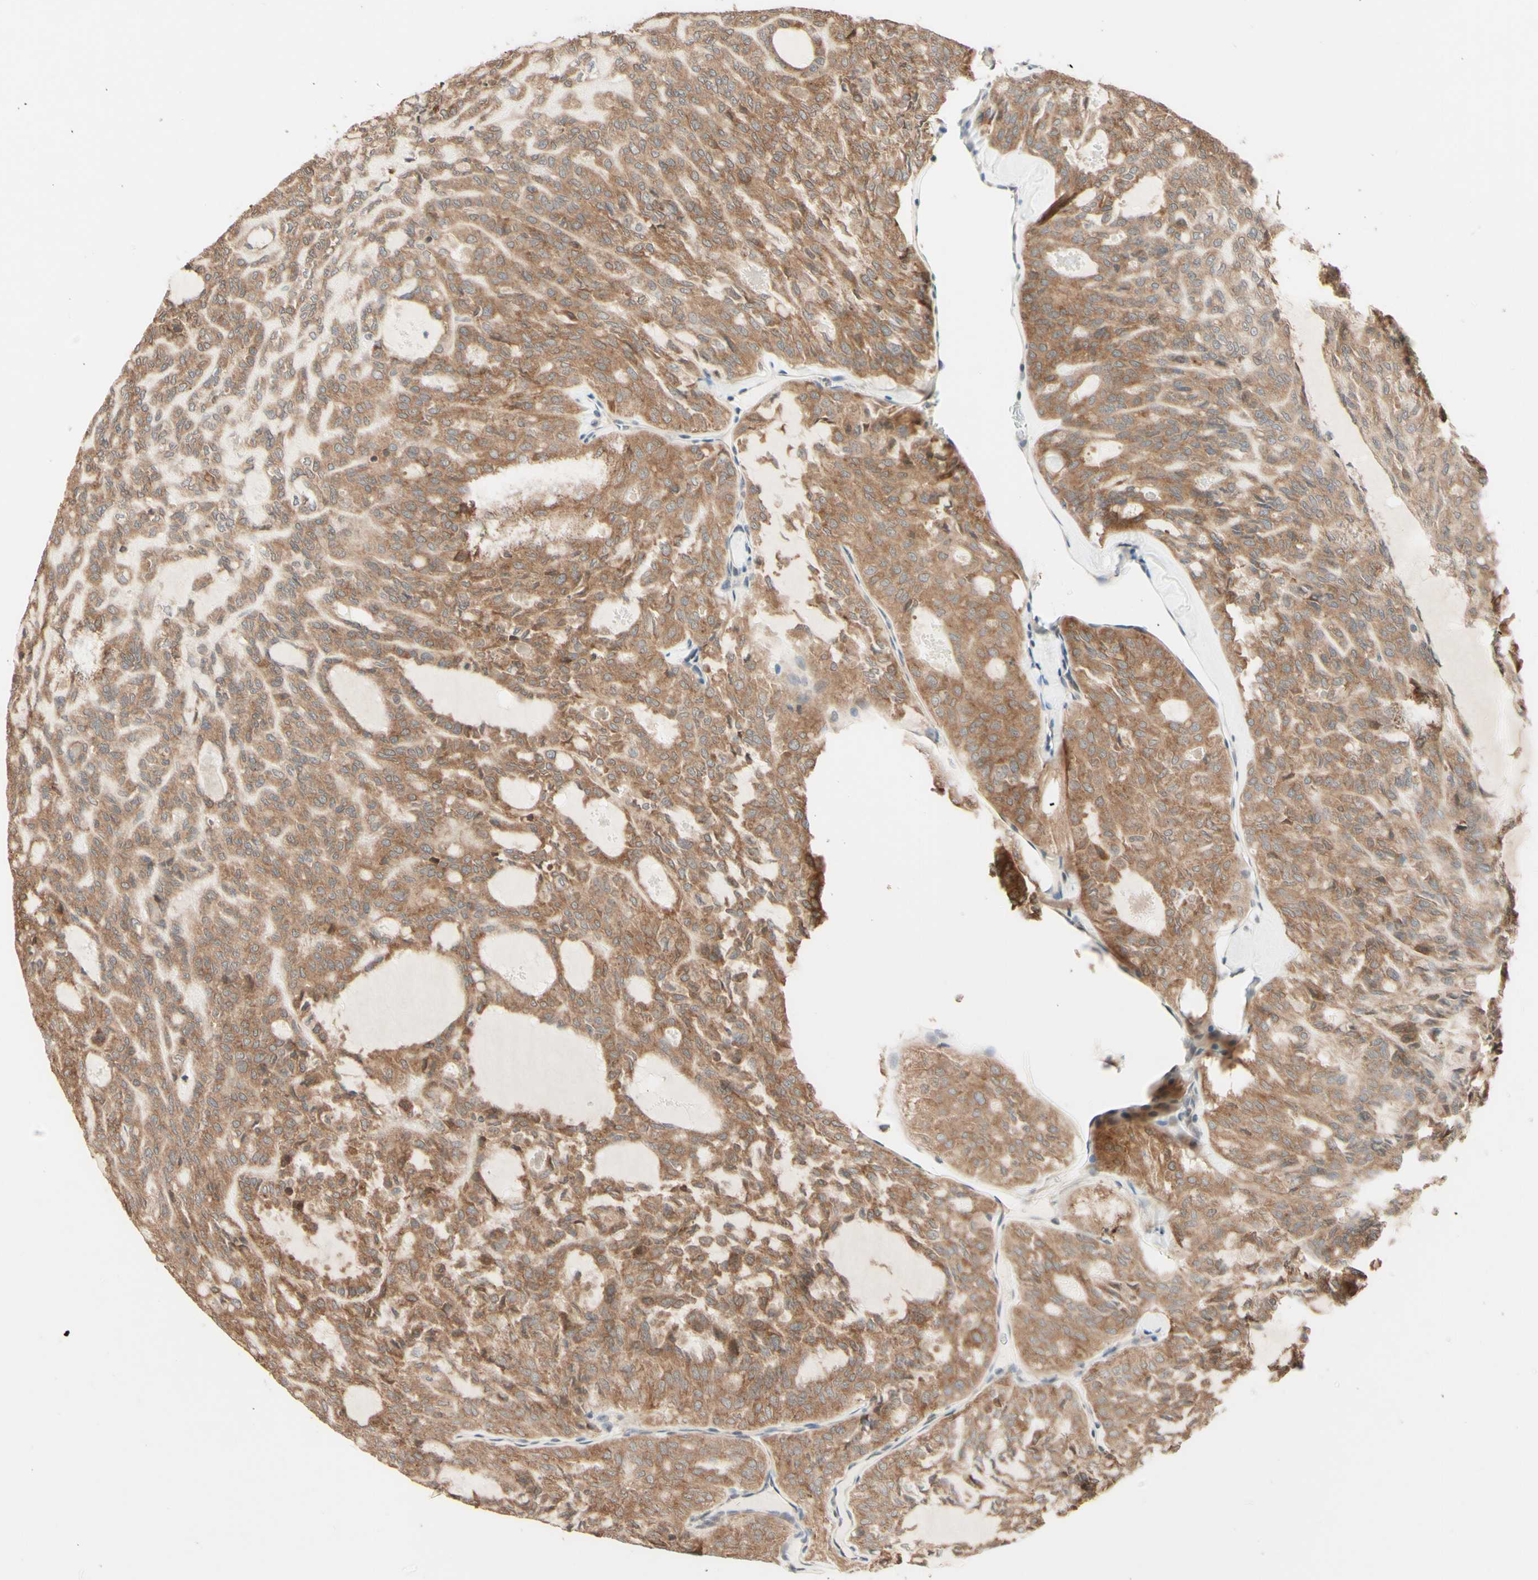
{"staining": {"intensity": "moderate", "quantity": ">75%", "location": "cytoplasmic/membranous"}, "tissue": "thyroid cancer", "cell_type": "Tumor cells", "image_type": "cancer", "snomed": [{"axis": "morphology", "description": "Follicular adenoma carcinoma, NOS"}, {"axis": "topography", "description": "Thyroid gland"}], "caption": "Protein expression analysis of human thyroid follicular adenoma carcinoma reveals moderate cytoplasmic/membranous positivity in approximately >75% of tumor cells.", "gene": "ZW10", "patient": {"sex": "male", "age": 75}}